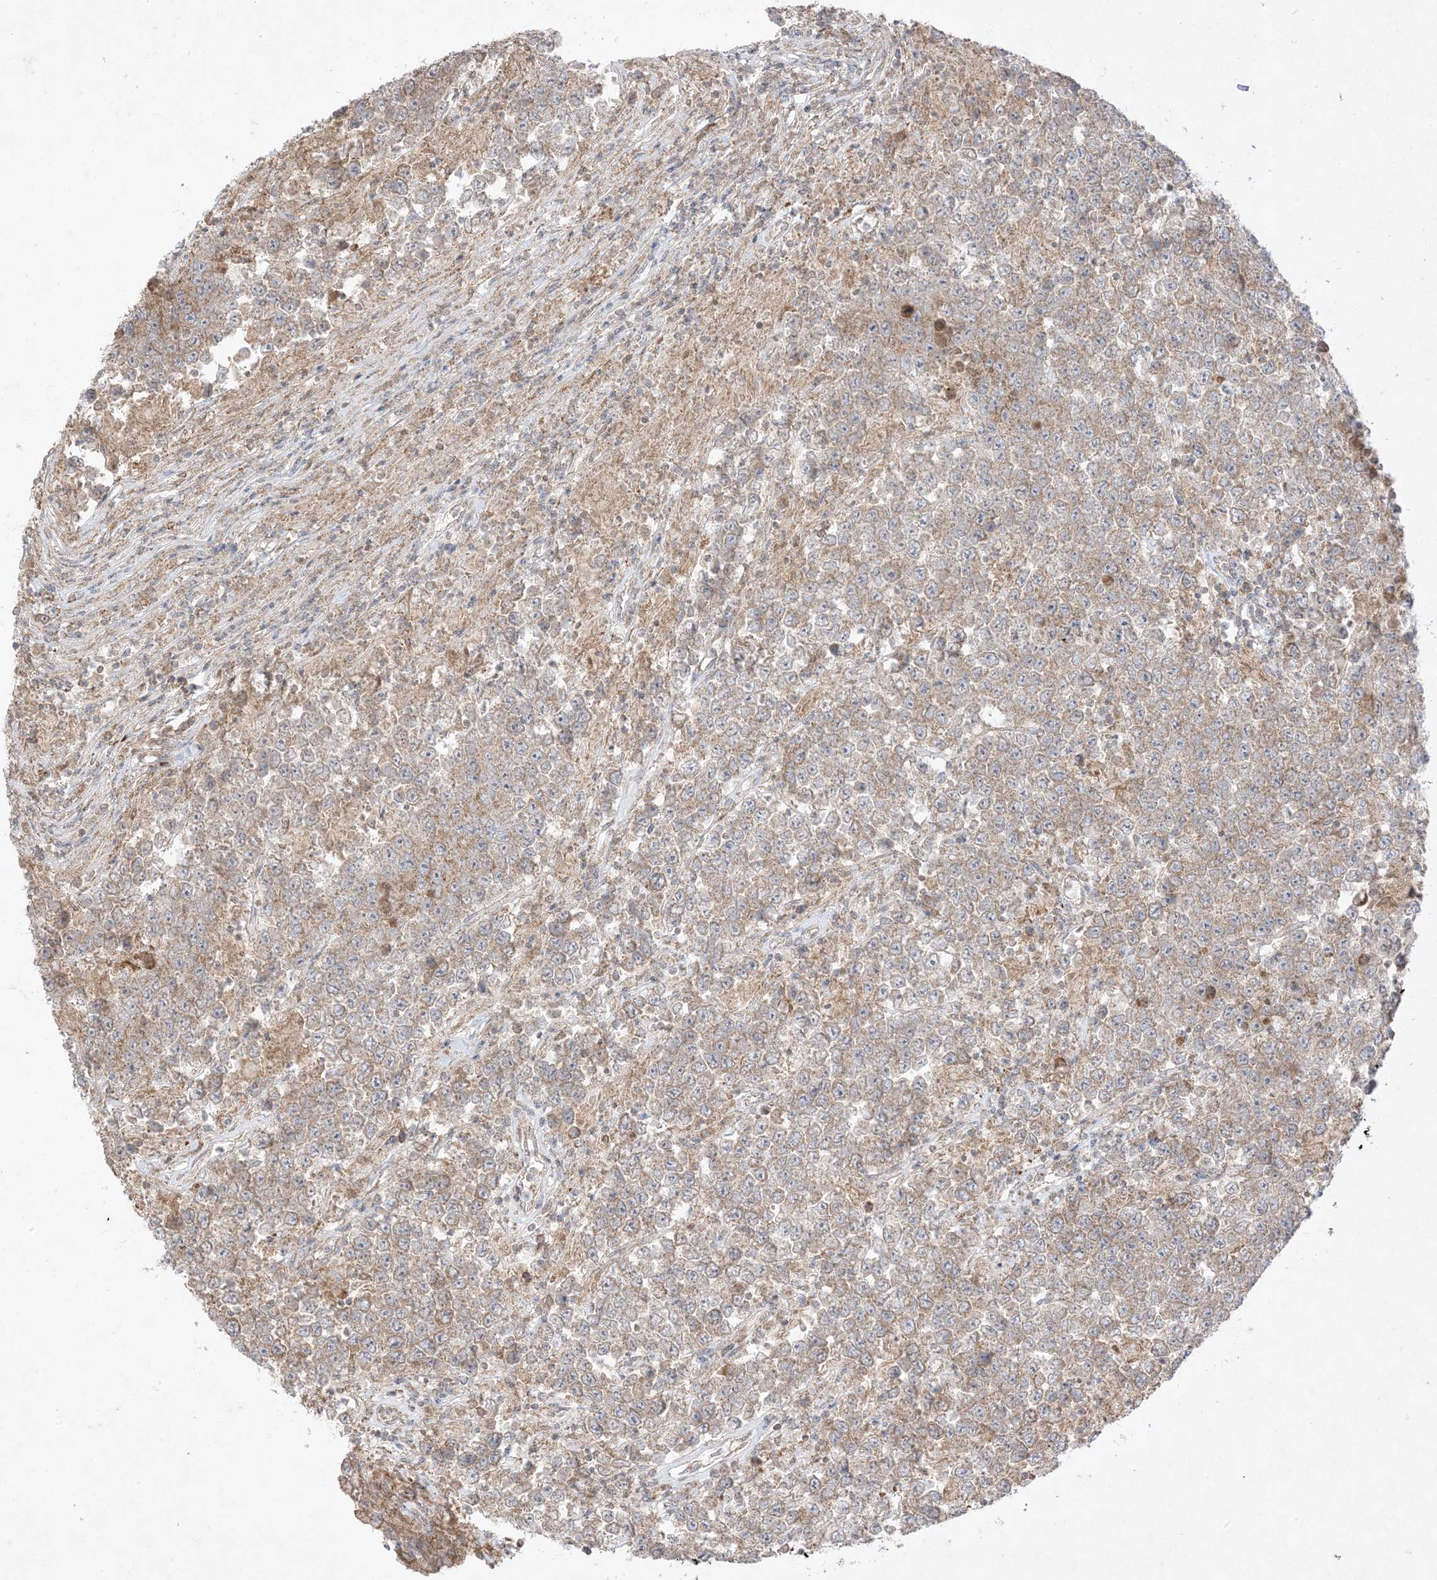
{"staining": {"intensity": "moderate", "quantity": "25%-75%", "location": "cytoplasmic/membranous"}, "tissue": "testis cancer", "cell_type": "Tumor cells", "image_type": "cancer", "snomed": [{"axis": "morphology", "description": "Normal tissue, NOS"}, {"axis": "morphology", "description": "Urothelial carcinoma, High grade"}, {"axis": "morphology", "description": "Seminoma, NOS"}, {"axis": "morphology", "description": "Carcinoma, Embryonal, NOS"}, {"axis": "topography", "description": "Urinary bladder"}, {"axis": "topography", "description": "Testis"}], "caption": "Testis cancer stained for a protein (brown) reveals moderate cytoplasmic/membranous positive expression in about 25%-75% of tumor cells.", "gene": "UBE2C", "patient": {"sex": "male", "age": 41}}